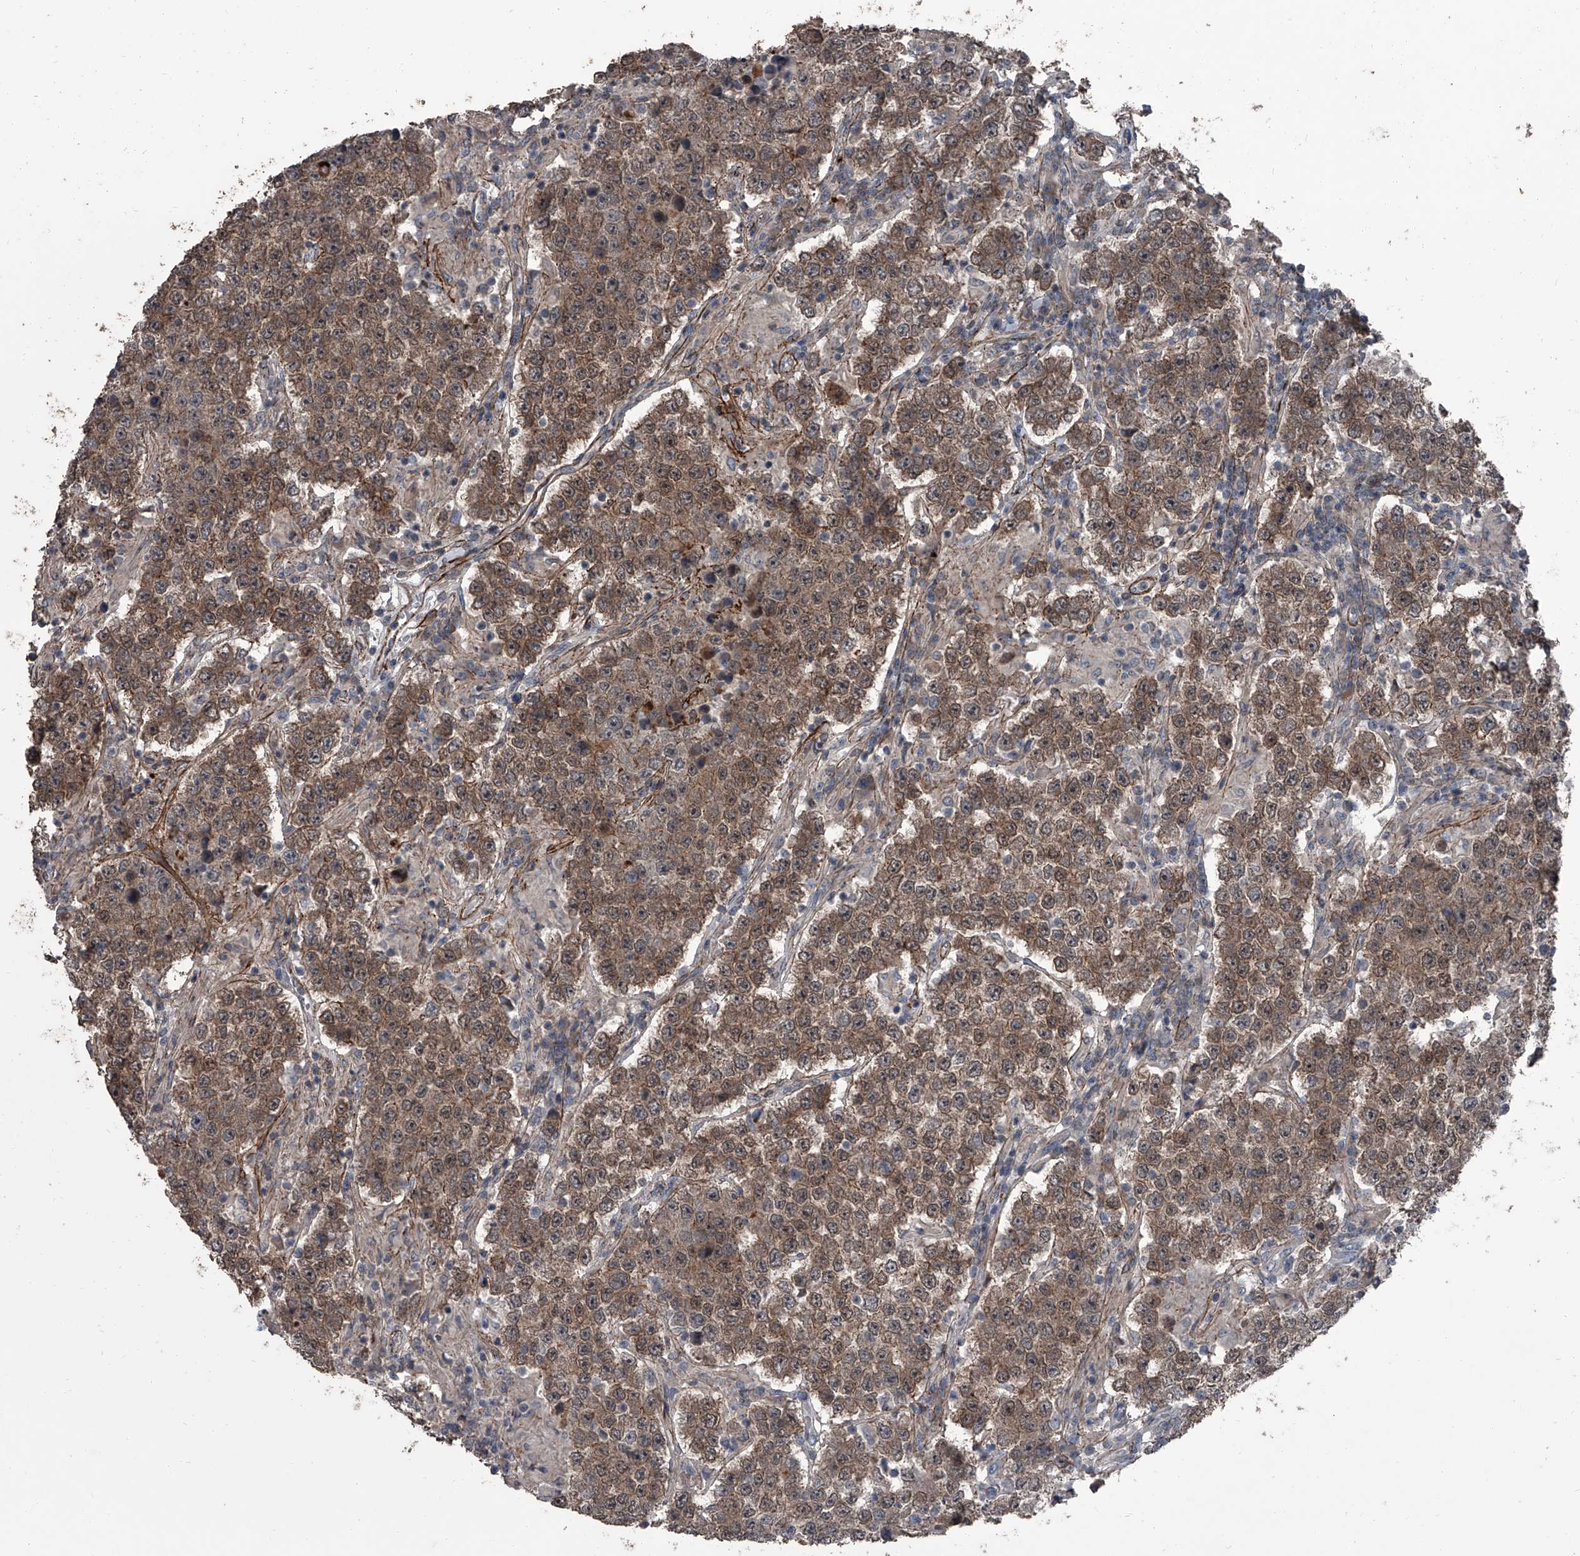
{"staining": {"intensity": "moderate", "quantity": ">75%", "location": "cytoplasmic/membranous,nuclear"}, "tissue": "testis cancer", "cell_type": "Tumor cells", "image_type": "cancer", "snomed": [{"axis": "morphology", "description": "Normal tissue, NOS"}, {"axis": "morphology", "description": "Urothelial carcinoma, High grade"}, {"axis": "morphology", "description": "Seminoma, NOS"}, {"axis": "morphology", "description": "Carcinoma, Embryonal, NOS"}, {"axis": "topography", "description": "Urinary bladder"}, {"axis": "topography", "description": "Testis"}], "caption": "Protein expression analysis of human testis cancer (urothelial carcinoma (high-grade)) reveals moderate cytoplasmic/membranous and nuclear expression in approximately >75% of tumor cells. (Brightfield microscopy of DAB IHC at high magnification).", "gene": "OARD1", "patient": {"sex": "male", "age": 41}}